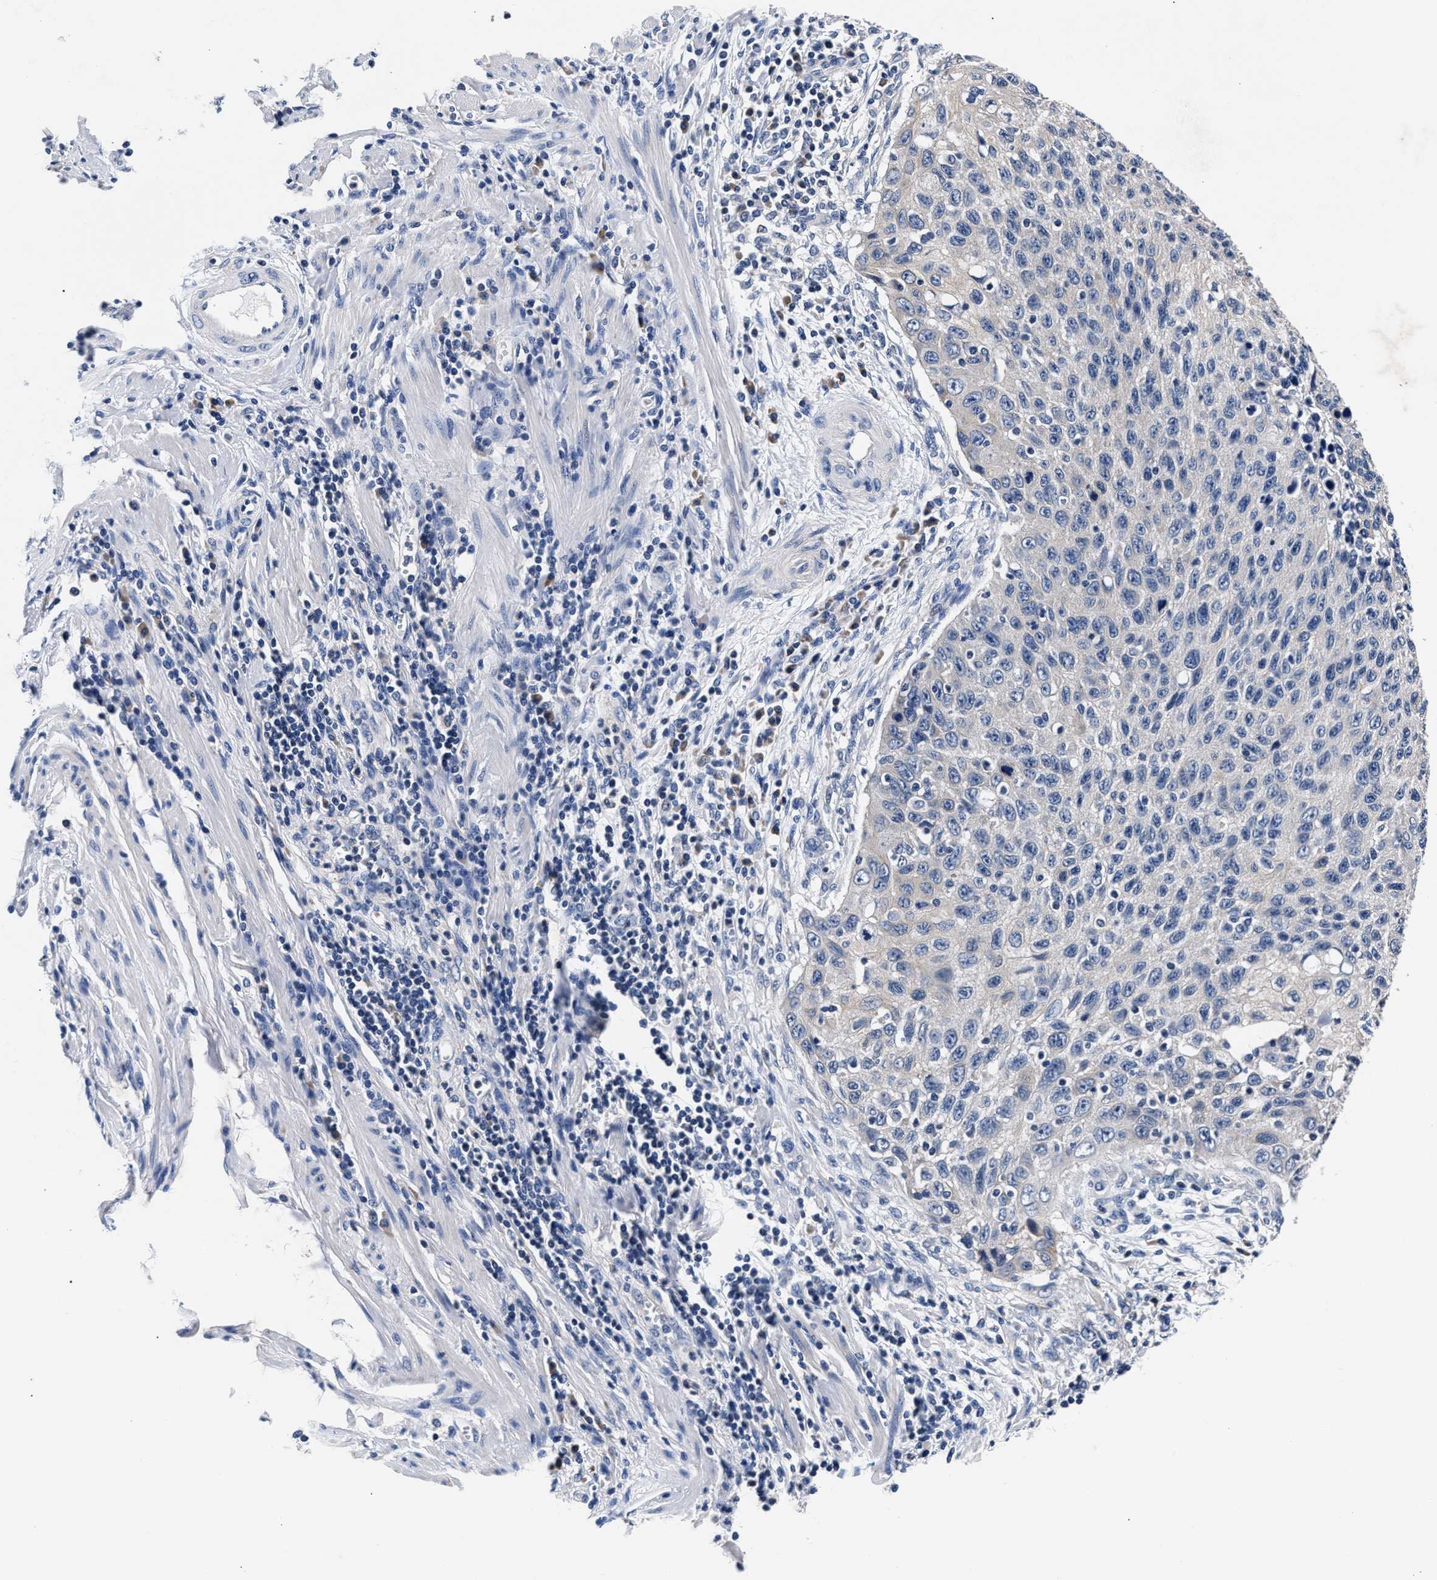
{"staining": {"intensity": "negative", "quantity": "none", "location": "none"}, "tissue": "cervical cancer", "cell_type": "Tumor cells", "image_type": "cancer", "snomed": [{"axis": "morphology", "description": "Squamous cell carcinoma, NOS"}, {"axis": "topography", "description": "Cervix"}], "caption": "This is an immunohistochemistry photomicrograph of human cervical cancer (squamous cell carcinoma). There is no staining in tumor cells.", "gene": "PHF24", "patient": {"sex": "female", "age": 53}}